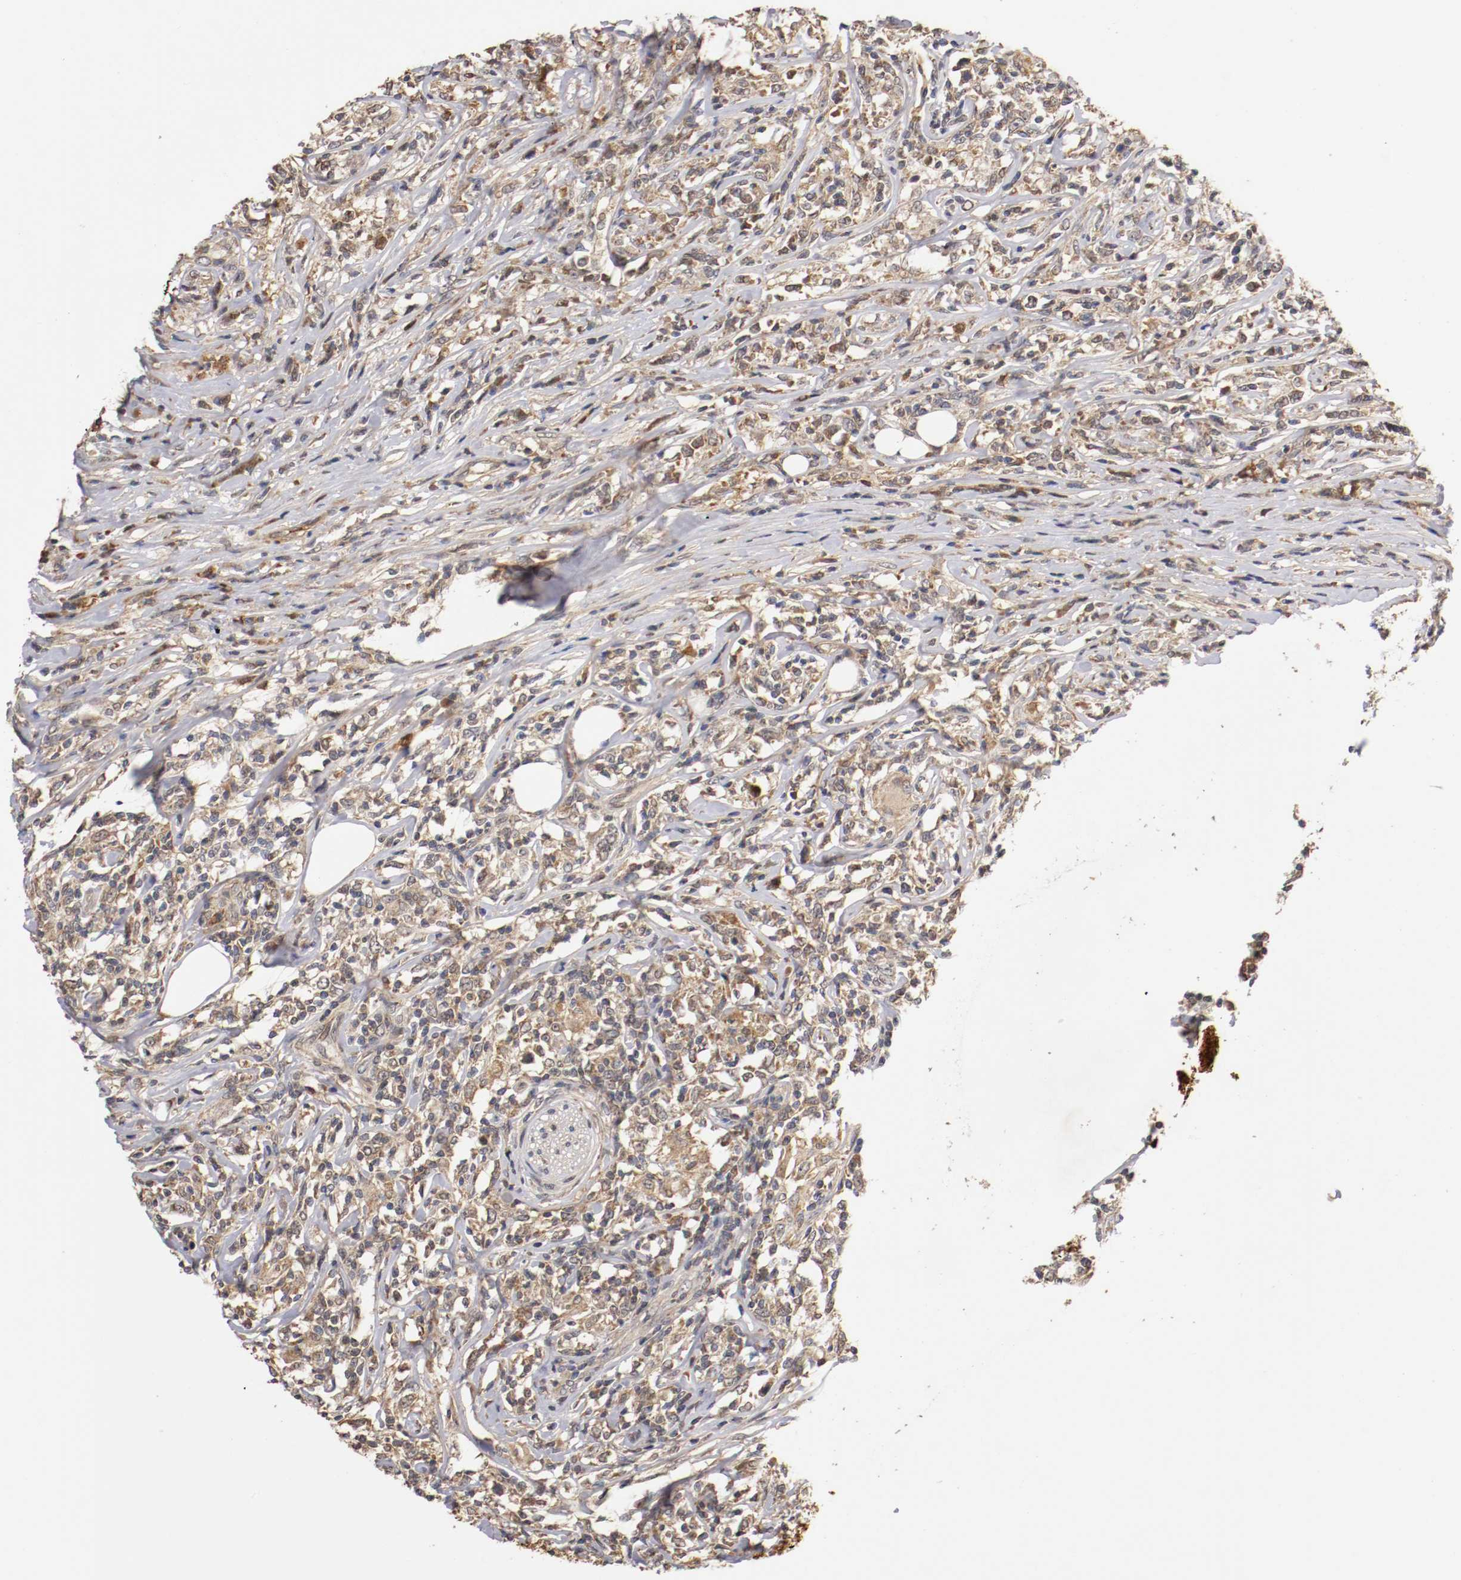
{"staining": {"intensity": "weak", "quantity": "25%-75%", "location": "cytoplasmic/membranous"}, "tissue": "lymphoma", "cell_type": "Tumor cells", "image_type": "cancer", "snomed": [{"axis": "morphology", "description": "Malignant lymphoma, non-Hodgkin's type, High grade"}, {"axis": "topography", "description": "Lymph node"}], "caption": "An image showing weak cytoplasmic/membranous staining in approximately 25%-75% of tumor cells in lymphoma, as visualized by brown immunohistochemical staining.", "gene": "TNFRSF1B", "patient": {"sex": "female", "age": 84}}